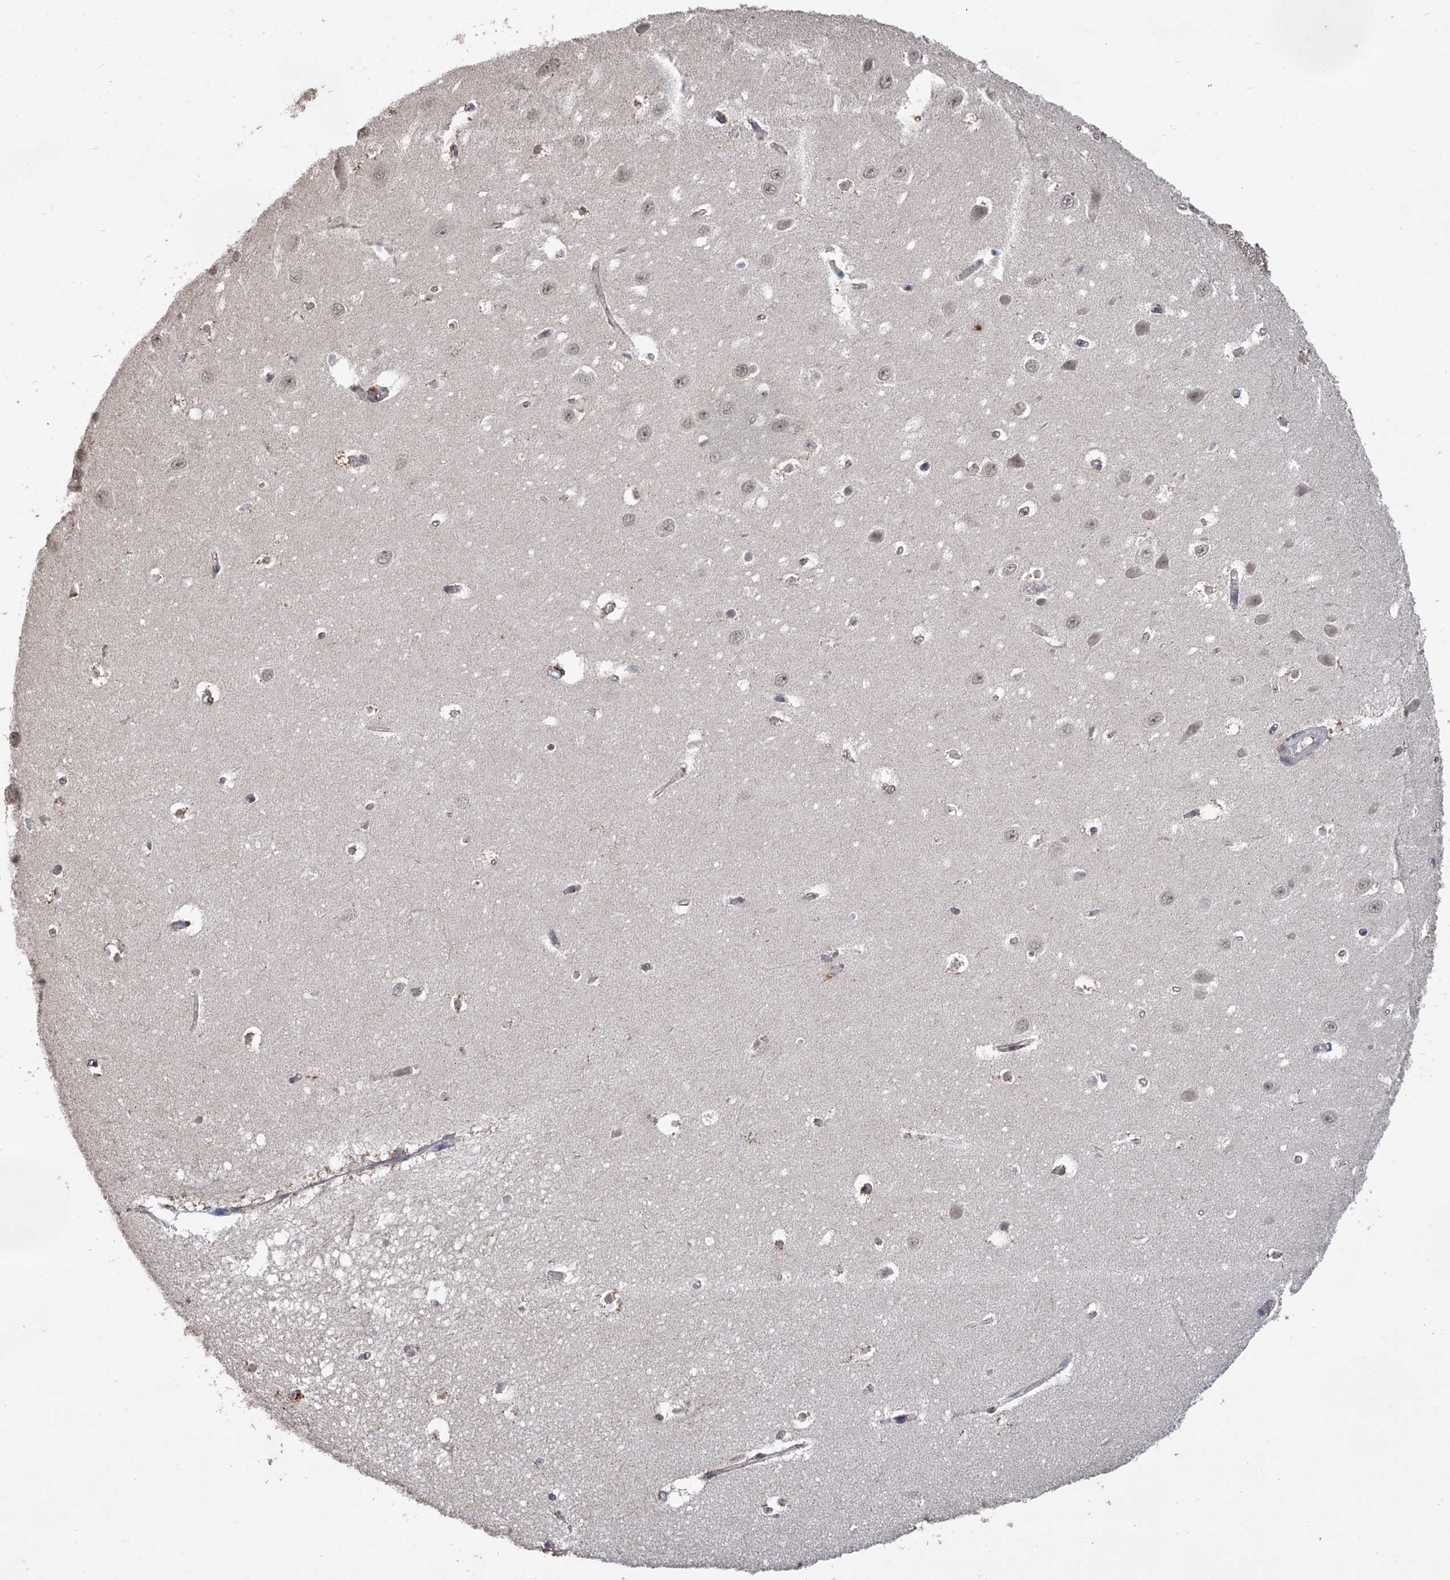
{"staining": {"intensity": "negative", "quantity": "none", "location": "none"}, "tissue": "hippocampus", "cell_type": "Glial cells", "image_type": "normal", "snomed": [{"axis": "morphology", "description": "Normal tissue, NOS"}, {"axis": "topography", "description": "Hippocampus"}], "caption": "Micrograph shows no protein staining in glial cells of normal hippocampus. The staining was performed using DAB to visualize the protein expression in brown, while the nuclei were stained in blue with hematoxylin (Magnification: 20x).", "gene": "GPT", "patient": {"sex": "female", "age": 64}}